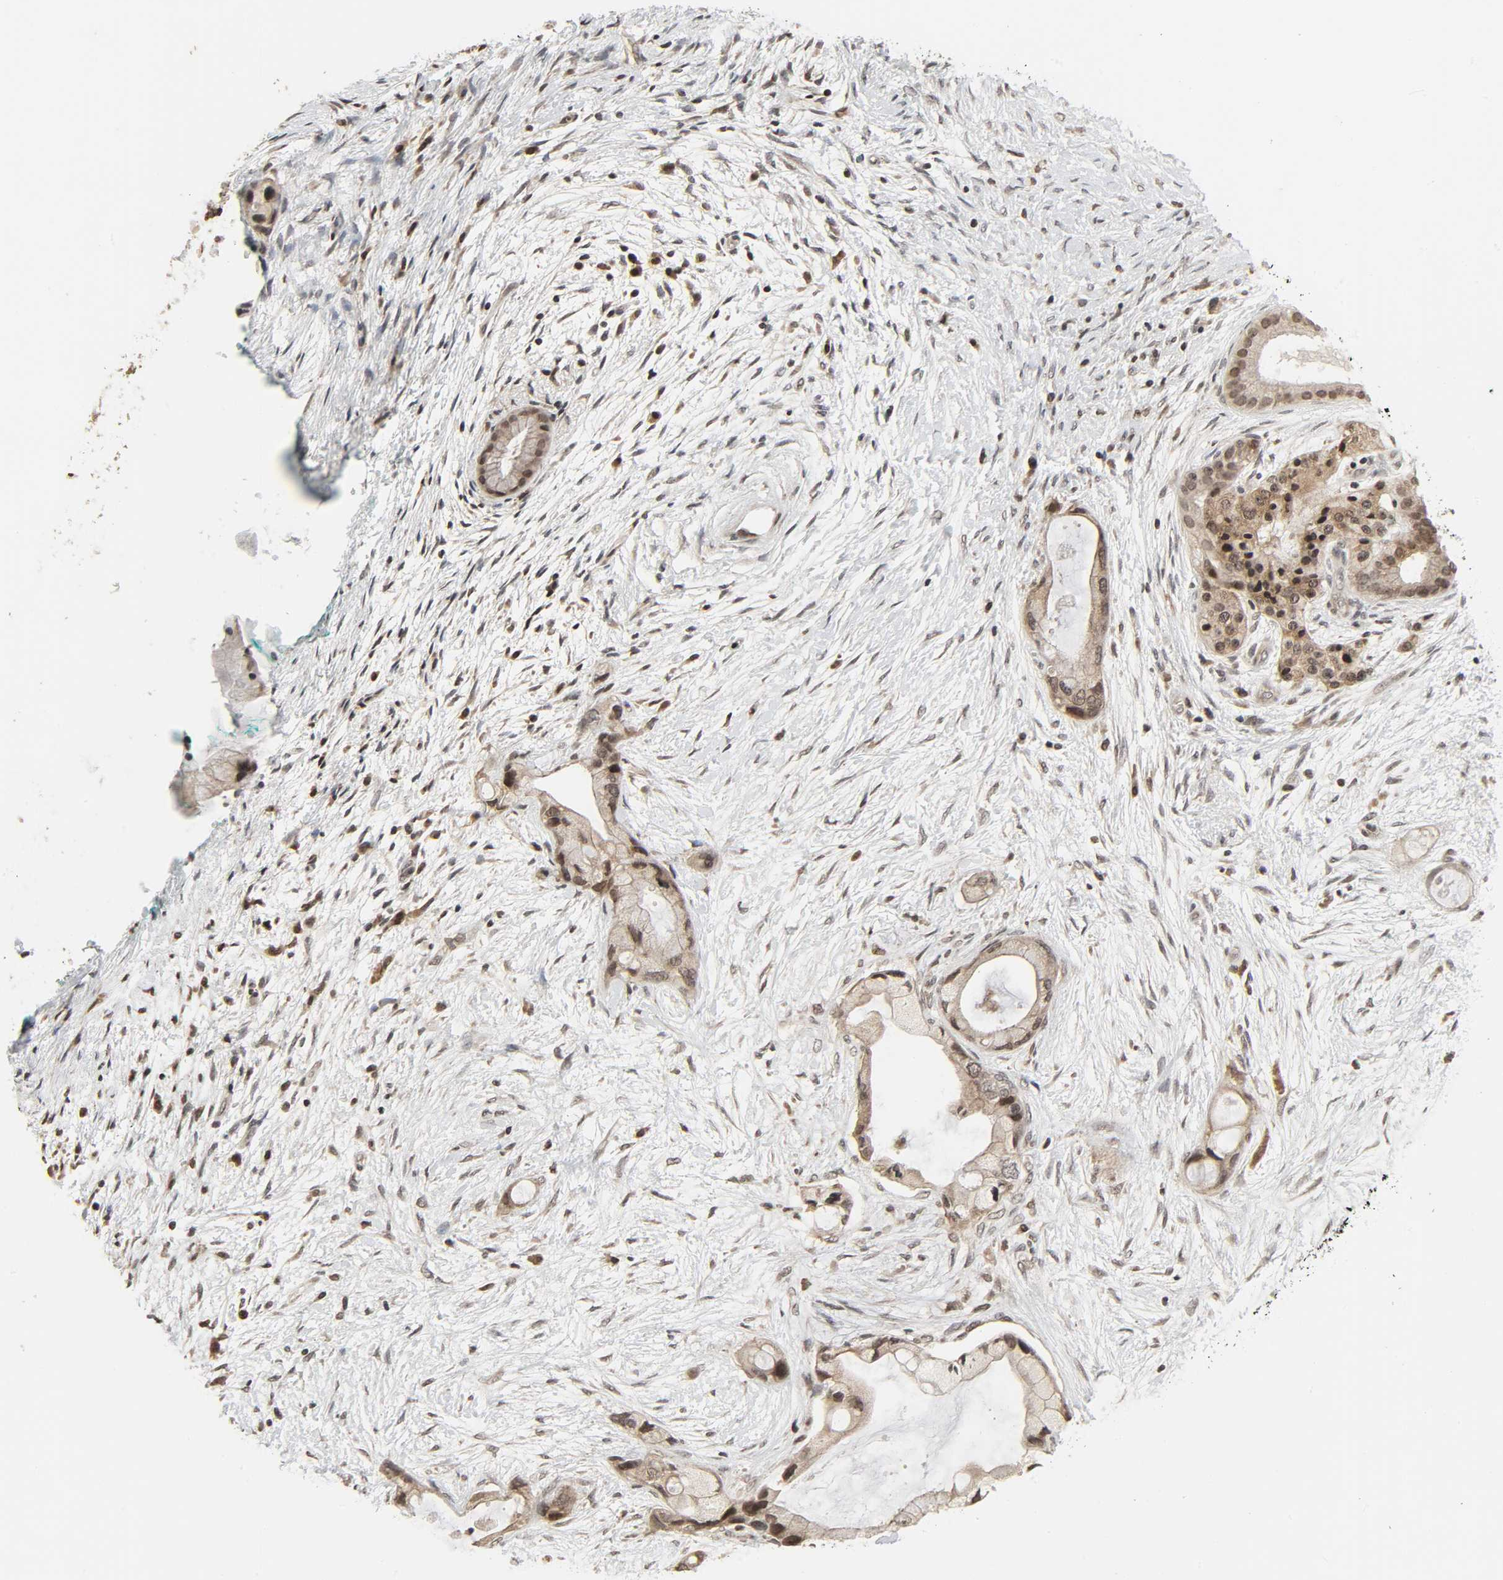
{"staining": {"intensity": "moderate", "quantity": "25%-75%", "location": "nuclear"}, "tissue": "pancreatic cancer", "cell_type": "Tumor cells", "image_type": "cancer", "snomed": [{"axis": "morphology", "description": "Adenocarcinoma, NOS"}, {"axis": "topography", "description": "Pancreas"}], "caption": "Immunohistochemical staining of human pancreatic cancer demonstrates medium levels of moderate nuclear expression in about 25%-75% of tumor cells.", "gene": "XRCC1", "patient": {"sex": "female", "age": 59}}